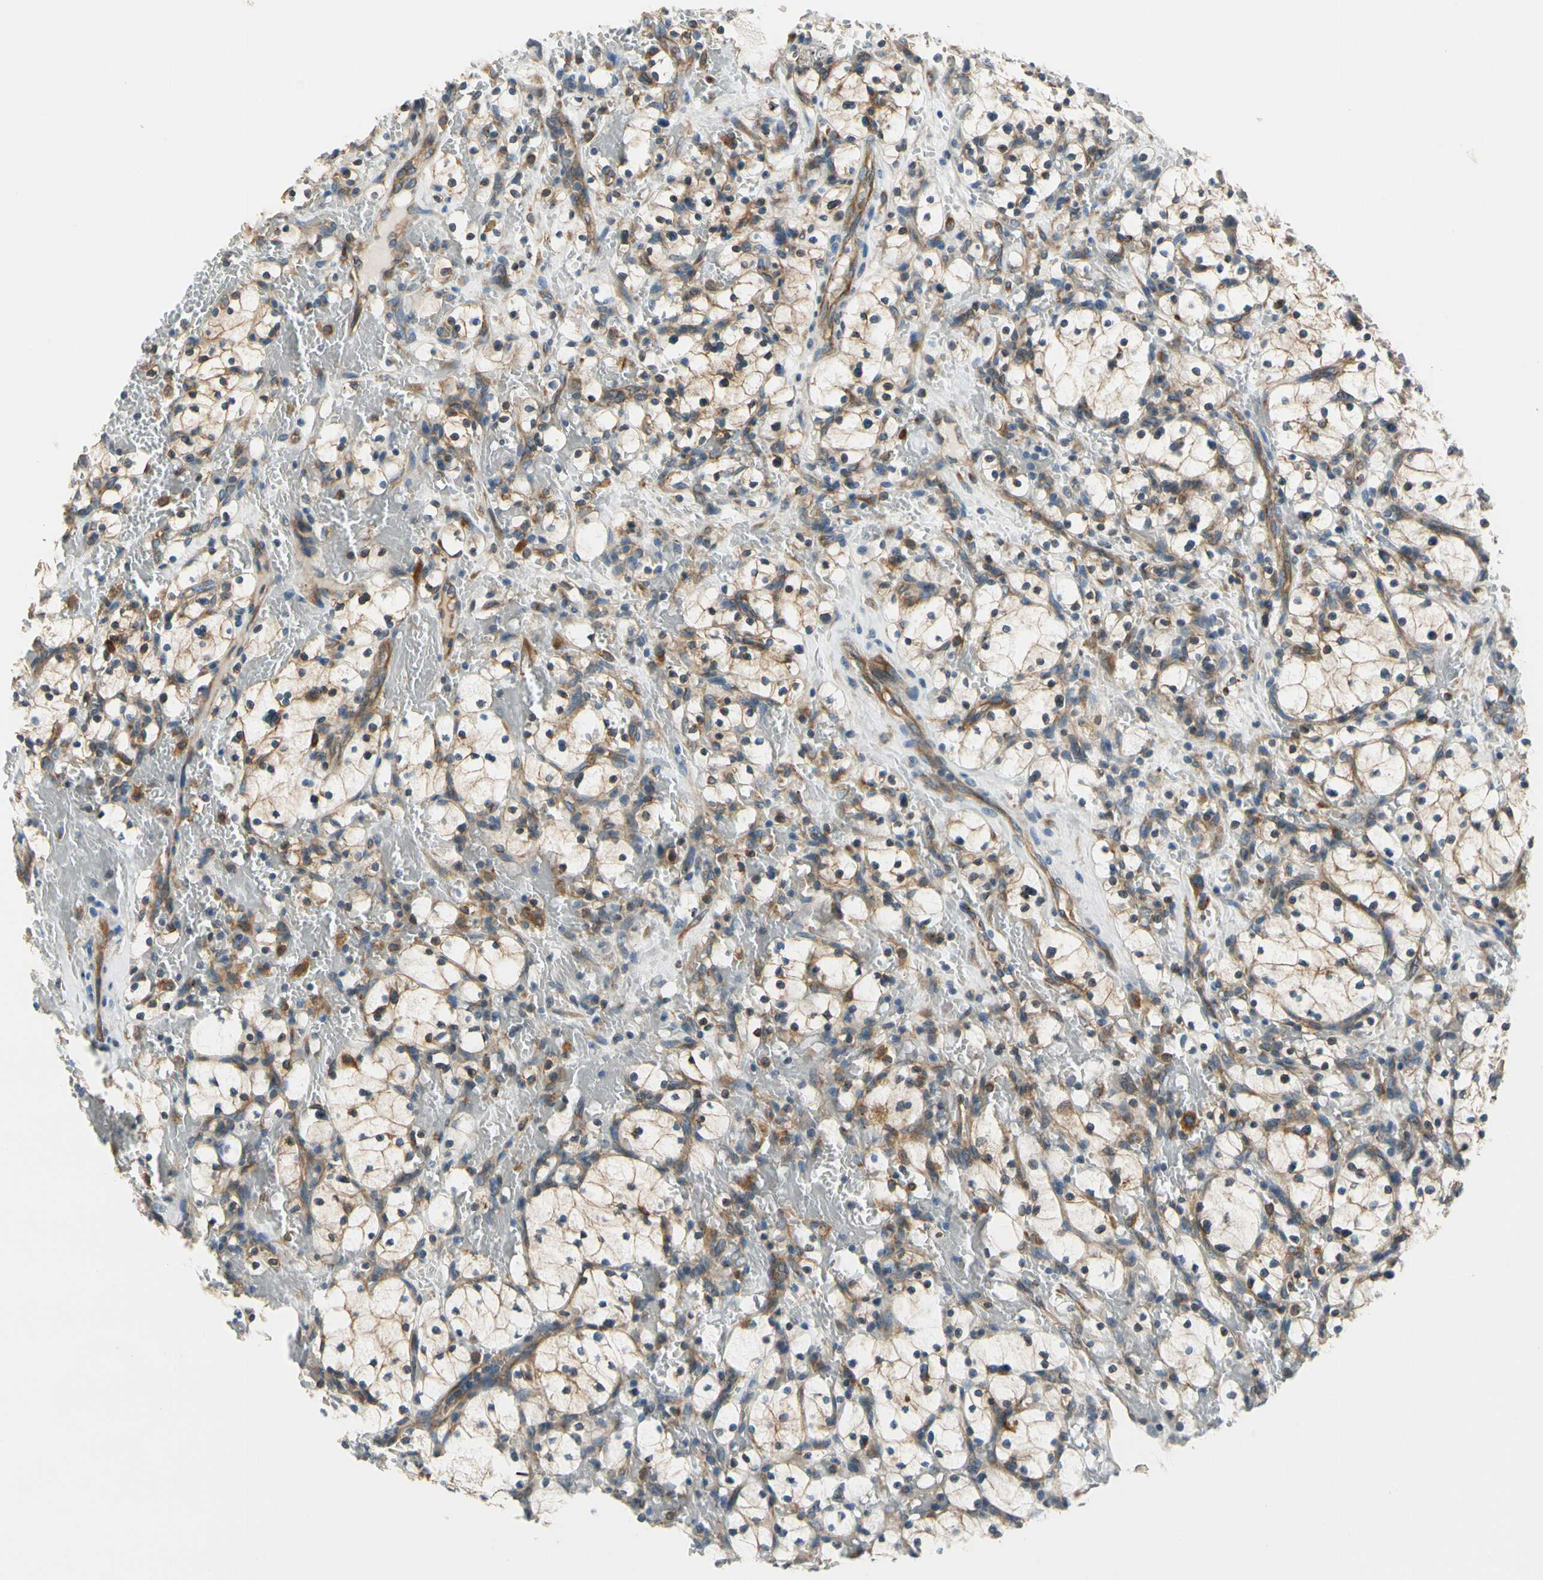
{"staining": {"intensity": "weak", "quantity": ">75%", "location": "cytoplasmic/membranous"}, "tissue": "renal cancer", "cell_type": "Tumor cells", "image_type": "cancer", "snomed": [{"axis": "morphology", "description": "Adenocarcinoma, NOS"}, {"axis": "topography", "description": "Kidney"}], "caption": "Renal cancer stained with a protein marker displays weak staining in tumor cells.", "gene": "CLCC1", "patient": {"sex": "female", "age": 83}}